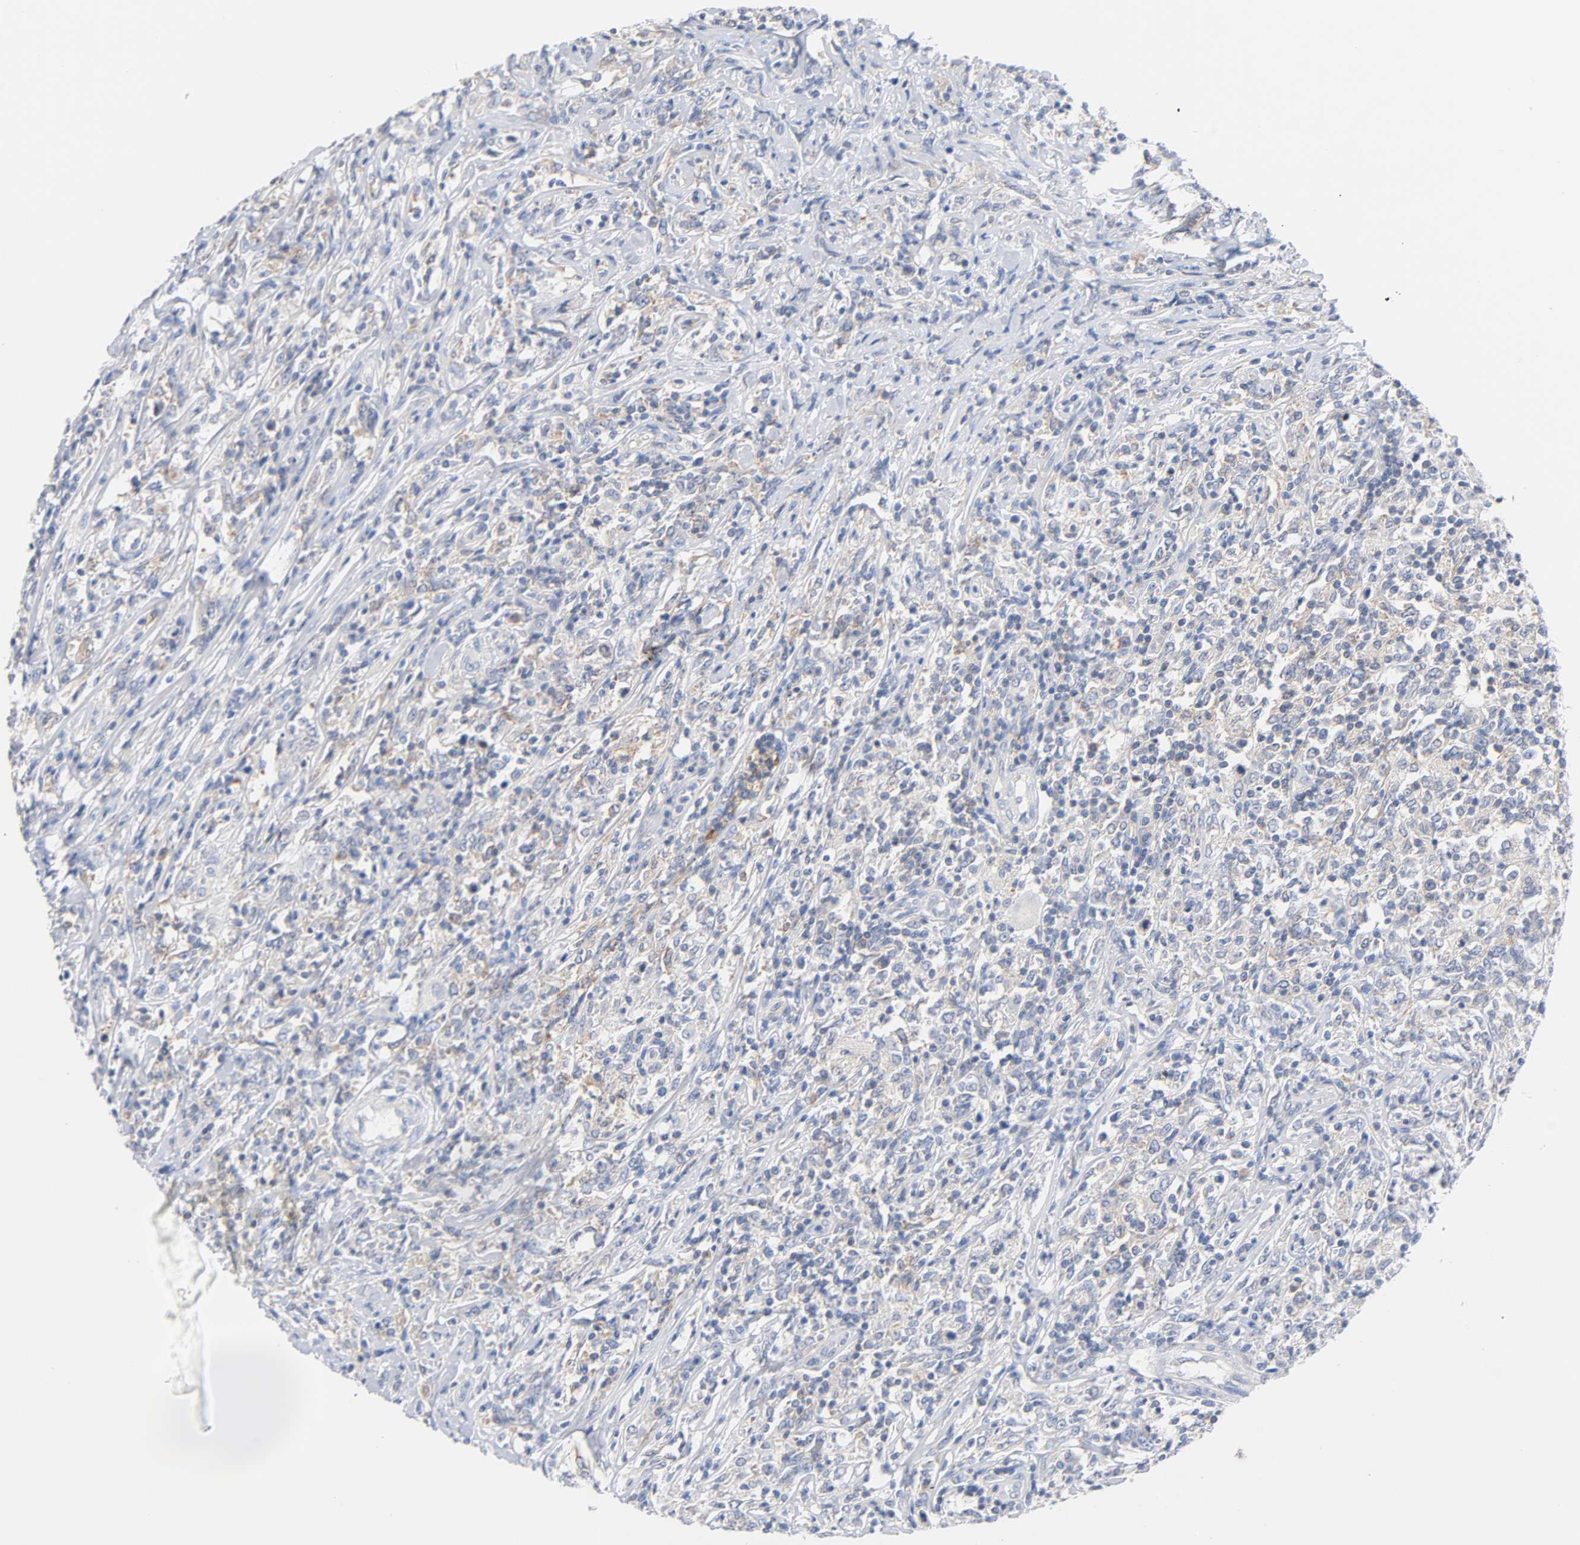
{"staining": {"intensity": "weak", "quantity": "25%-75%", "location": "cytoplasmic/membranous"}, "tissue": "lymphoma", "cell_type": "Tumor cells", "image_type": "cancer", "snomed": [{"axis": "morphology", "description": "Malignant lymphoma, non-Hodgkin's type, High grade"}, {"axis": "topography", "description": "Lymph node"}], "caption": "Brown immunohistochemical staining in human lymphoma displays weak cytoplasmic/membranous expression in approximately 25%-75% of tumor cells. (Stains: DAB in brown, nuclei in blue, Microscopy: brightfield microscopy at high magnification).", "gene": "MALT1", "patient": {"sex": "female", "age": 84}}